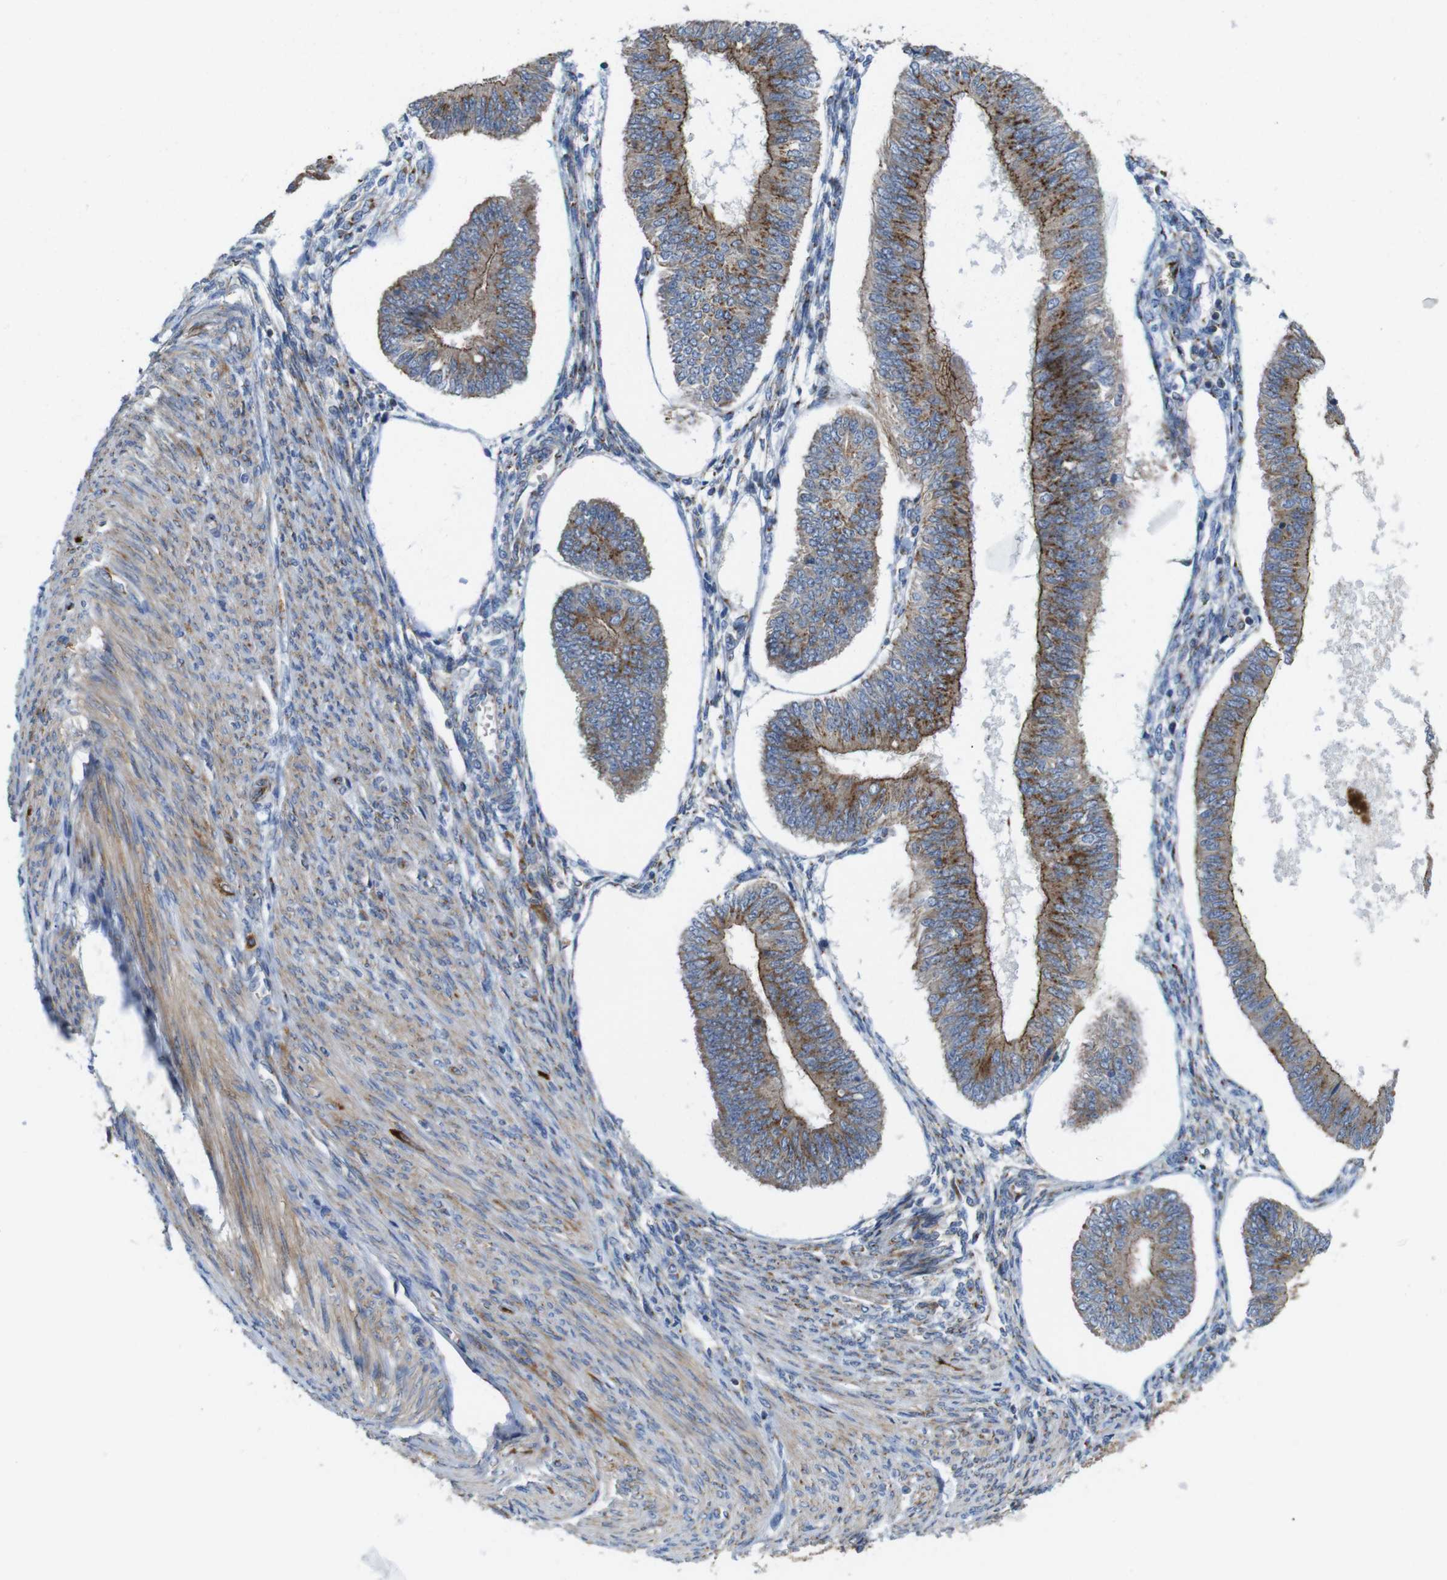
{"staining": {"intensity": "strong", "quantity": "25%-75%", "location": "cytoplasmic/membranous"}, "tissue": "endometrial cancer", "cell_type": "Tumor cells", "image_type": "cancer", "snomed": [{"axis": "morphology", "description": "Adenocarcinoma, NOS"}, {"axis": "topography", "description": "Endometrium"}], "caption": "Endometrial adenocarcinoma stained with immunohistochemistry exhibits strong cytoplasmic/membranous positivity in approximately 25%-75% of tumor cells. Using DAB (3,3'-diaminobenzidine) (brown) and hematoxylin (blue) stains, captured at high magnification using brightfield microscopy.", "gene": "EFCAB14", "patient": {"sex": "female", "age": 58}}